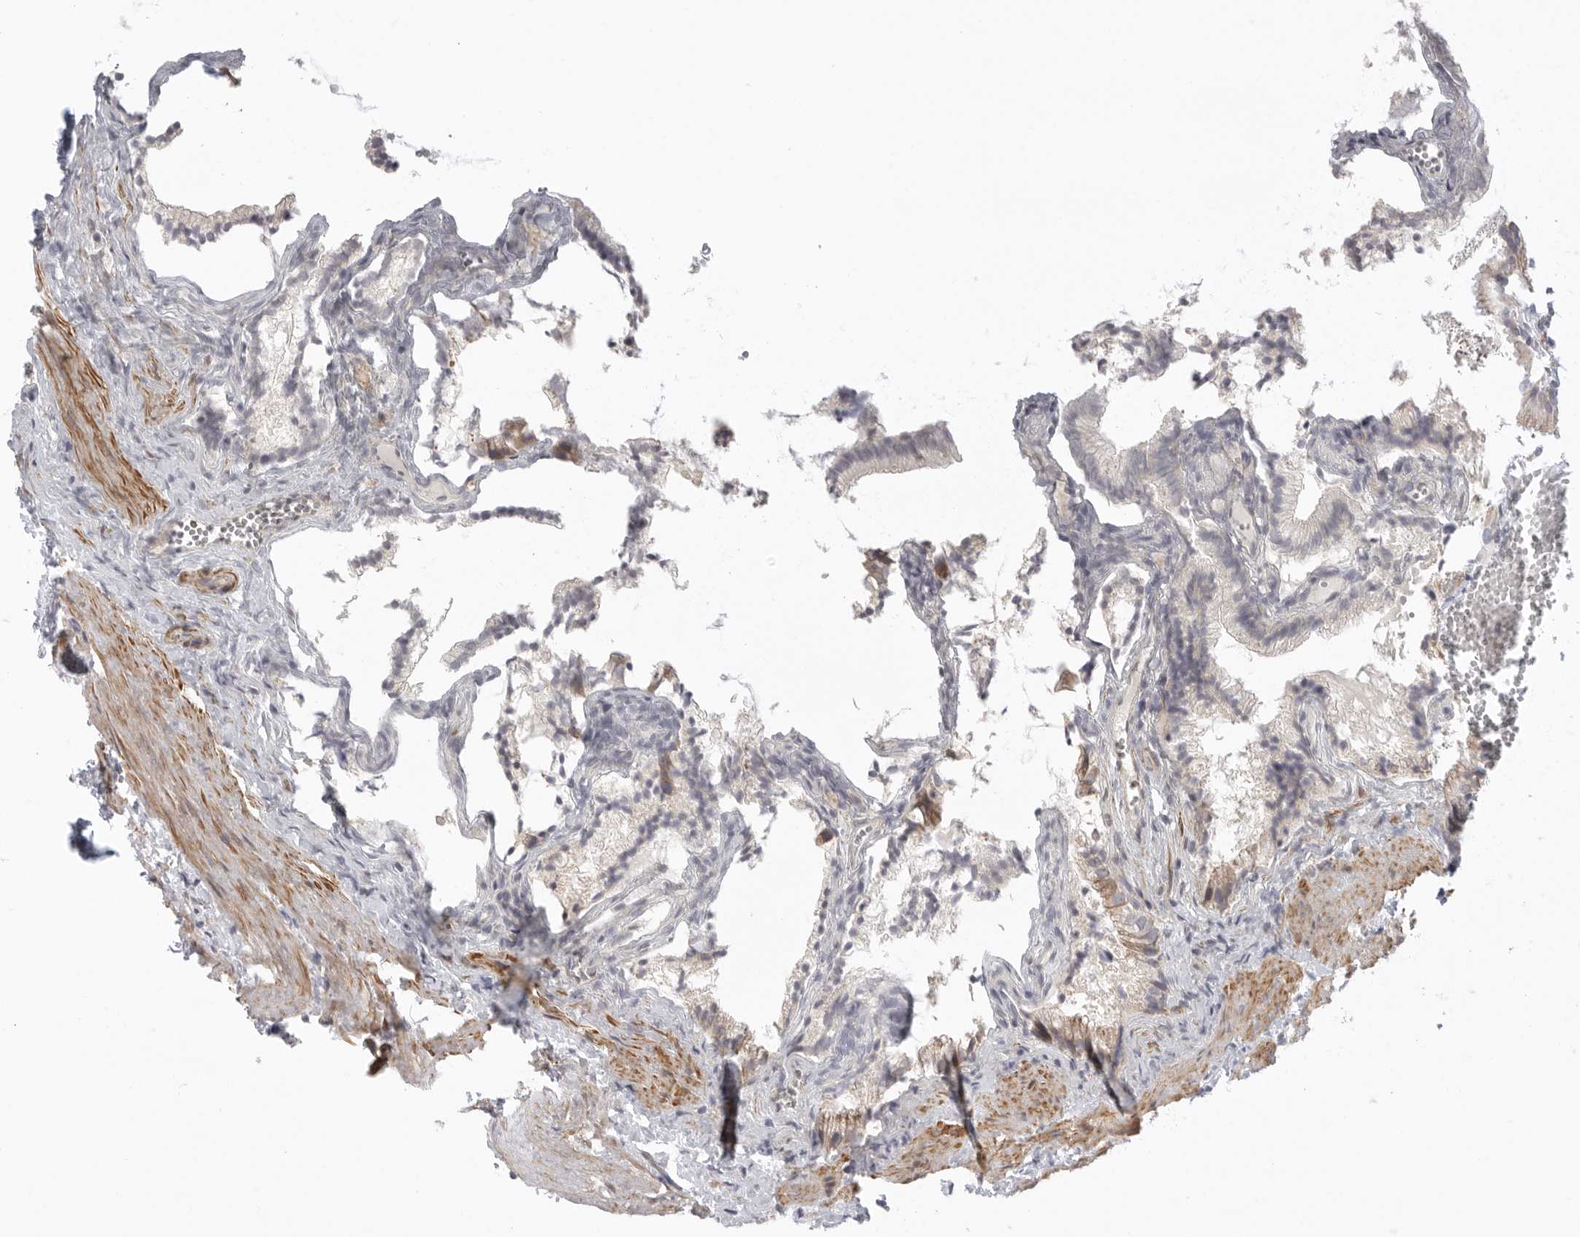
{"staining": {"intensity": "weak", "quantity": "<25%", "location": "cytoplasmic/membranous"}, "tissue": "gallbladder", "cell_type": "Glandular cells", "image_type": "normal", "snomed": [{"axis": "morphology", "description": "Normal tissue, NOS"}, {"axis": "topography", "description": "Gallbladder"}], "caption": "Gallbladder was stained to show a protein in brown. There is no significant positivity in glandular cells. (Immunohistochemistry (ihc), brightfield microscopy, high magnification).", "gene": "STAB2", "patient": {"sex": "male", "age": 38}}